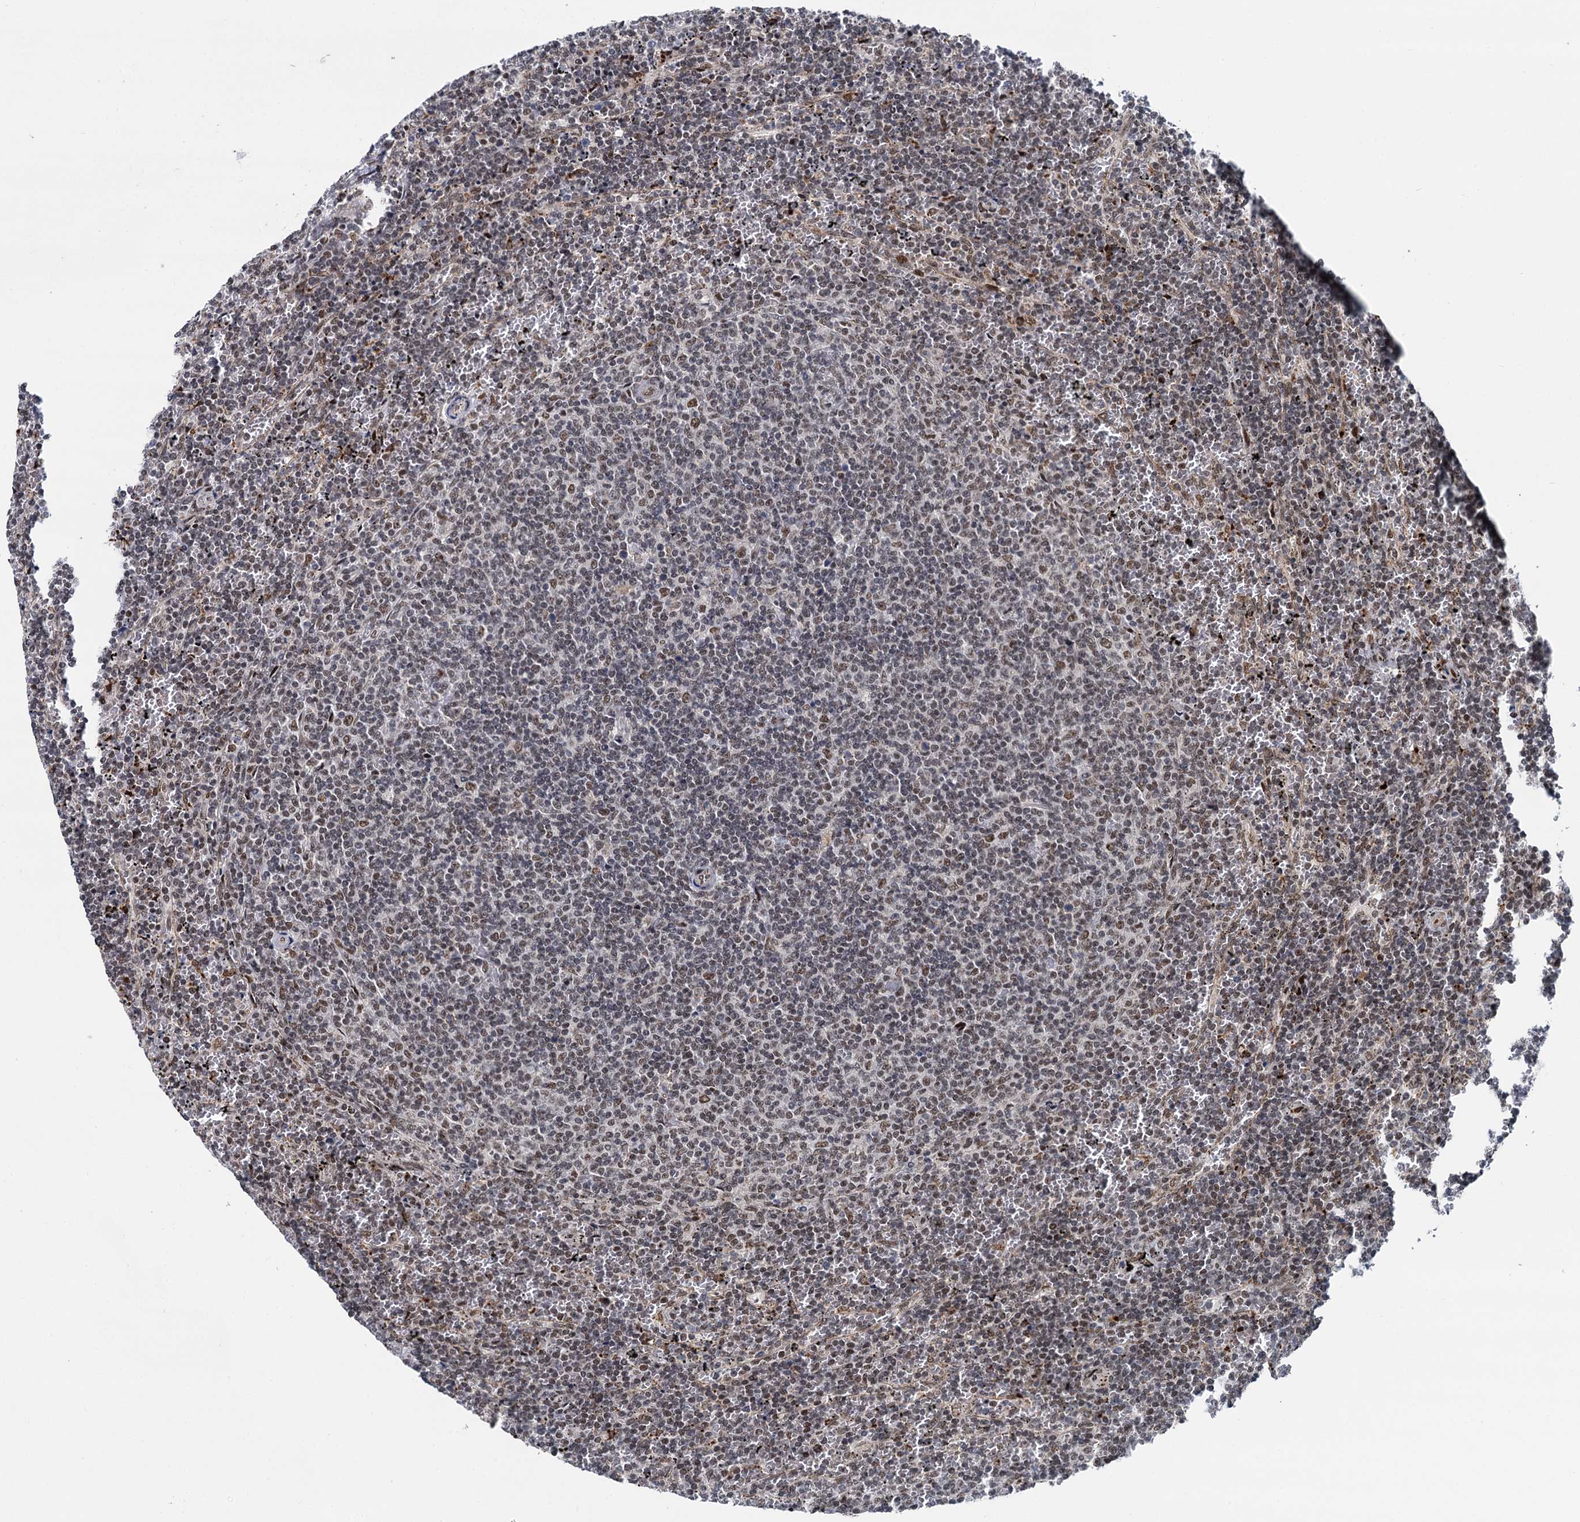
{"staining": {"intensity": "weak", "quantity": "25%-75%", "location": "nuclear"}, "tissue": "lymphoma", "cell_type": "Tumor cells", "image_type": "cancer", "snomed": [{"axis": "morphology", "description": "Malignant lymphoma, non-Hodgkin's type, Low grade"}, {"axis": "topography", "description": "Spleen"}], "caption": "Tumor cells show low levels of weak nuclear positivity in approximately 25%-75% of cells in malignant lymphoma, non-Hodgkin's type (low-grade).", "gene": "RUFY2", "patient": {"sex": "female", "age": 50}}